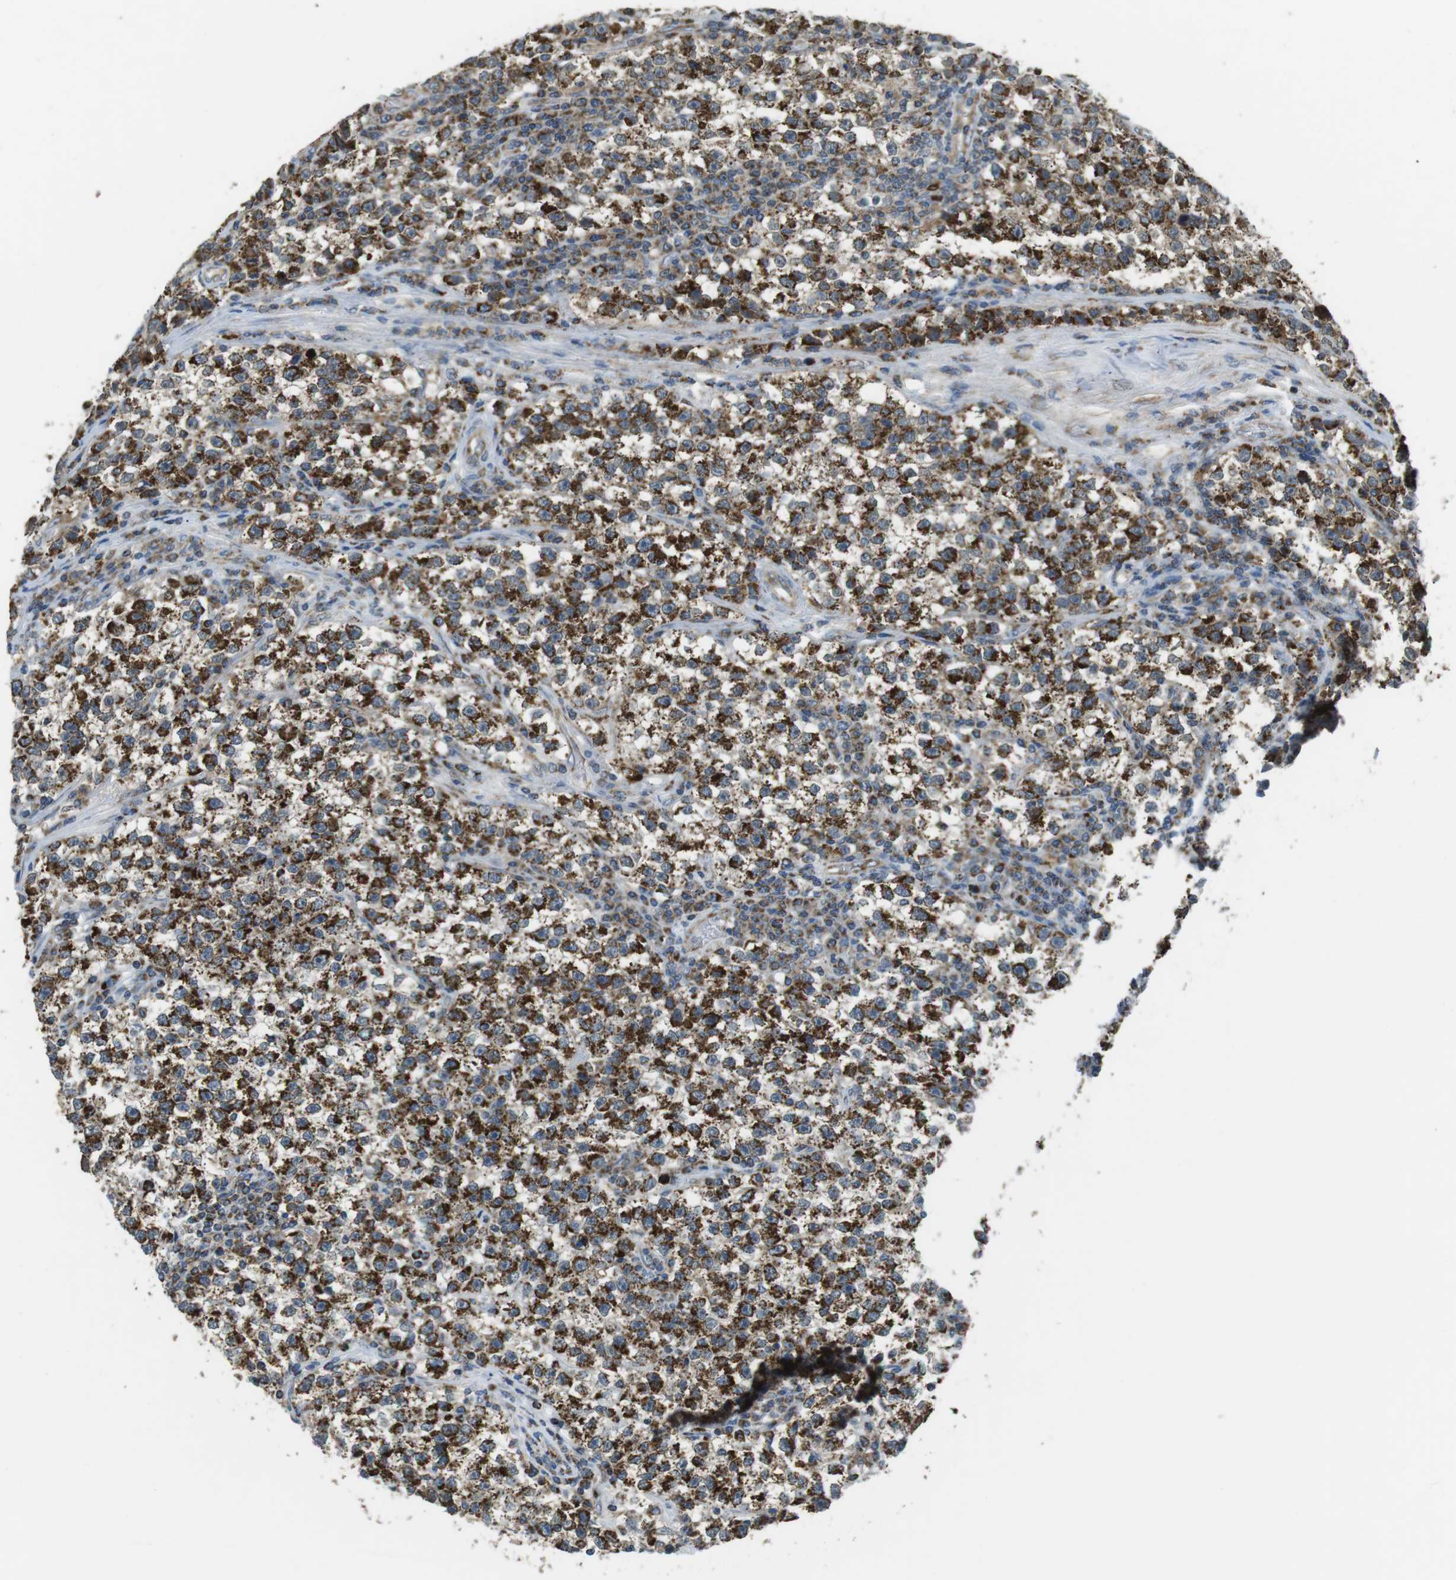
{"staining": {"intensity": "strong", "quantity": ">75%", "location": "cytoplasmic/membranous"}, "tissue": "testis cancer", "cell_type": "Tumor cells", "image_type": "cancer", "snomed": [{"axis": "morphology", "description": "Seminoma, NOS"}, {"axis": "topography", "description": "Testis"}], "caption": "Seminoma (testis) stained for a protein (brown) shows strong cytoplasmic/membranous positive positivity in approximately >75% of tumor cells.", "gene": "BACE1", "patient": {"sex": "male", "age": 22}}